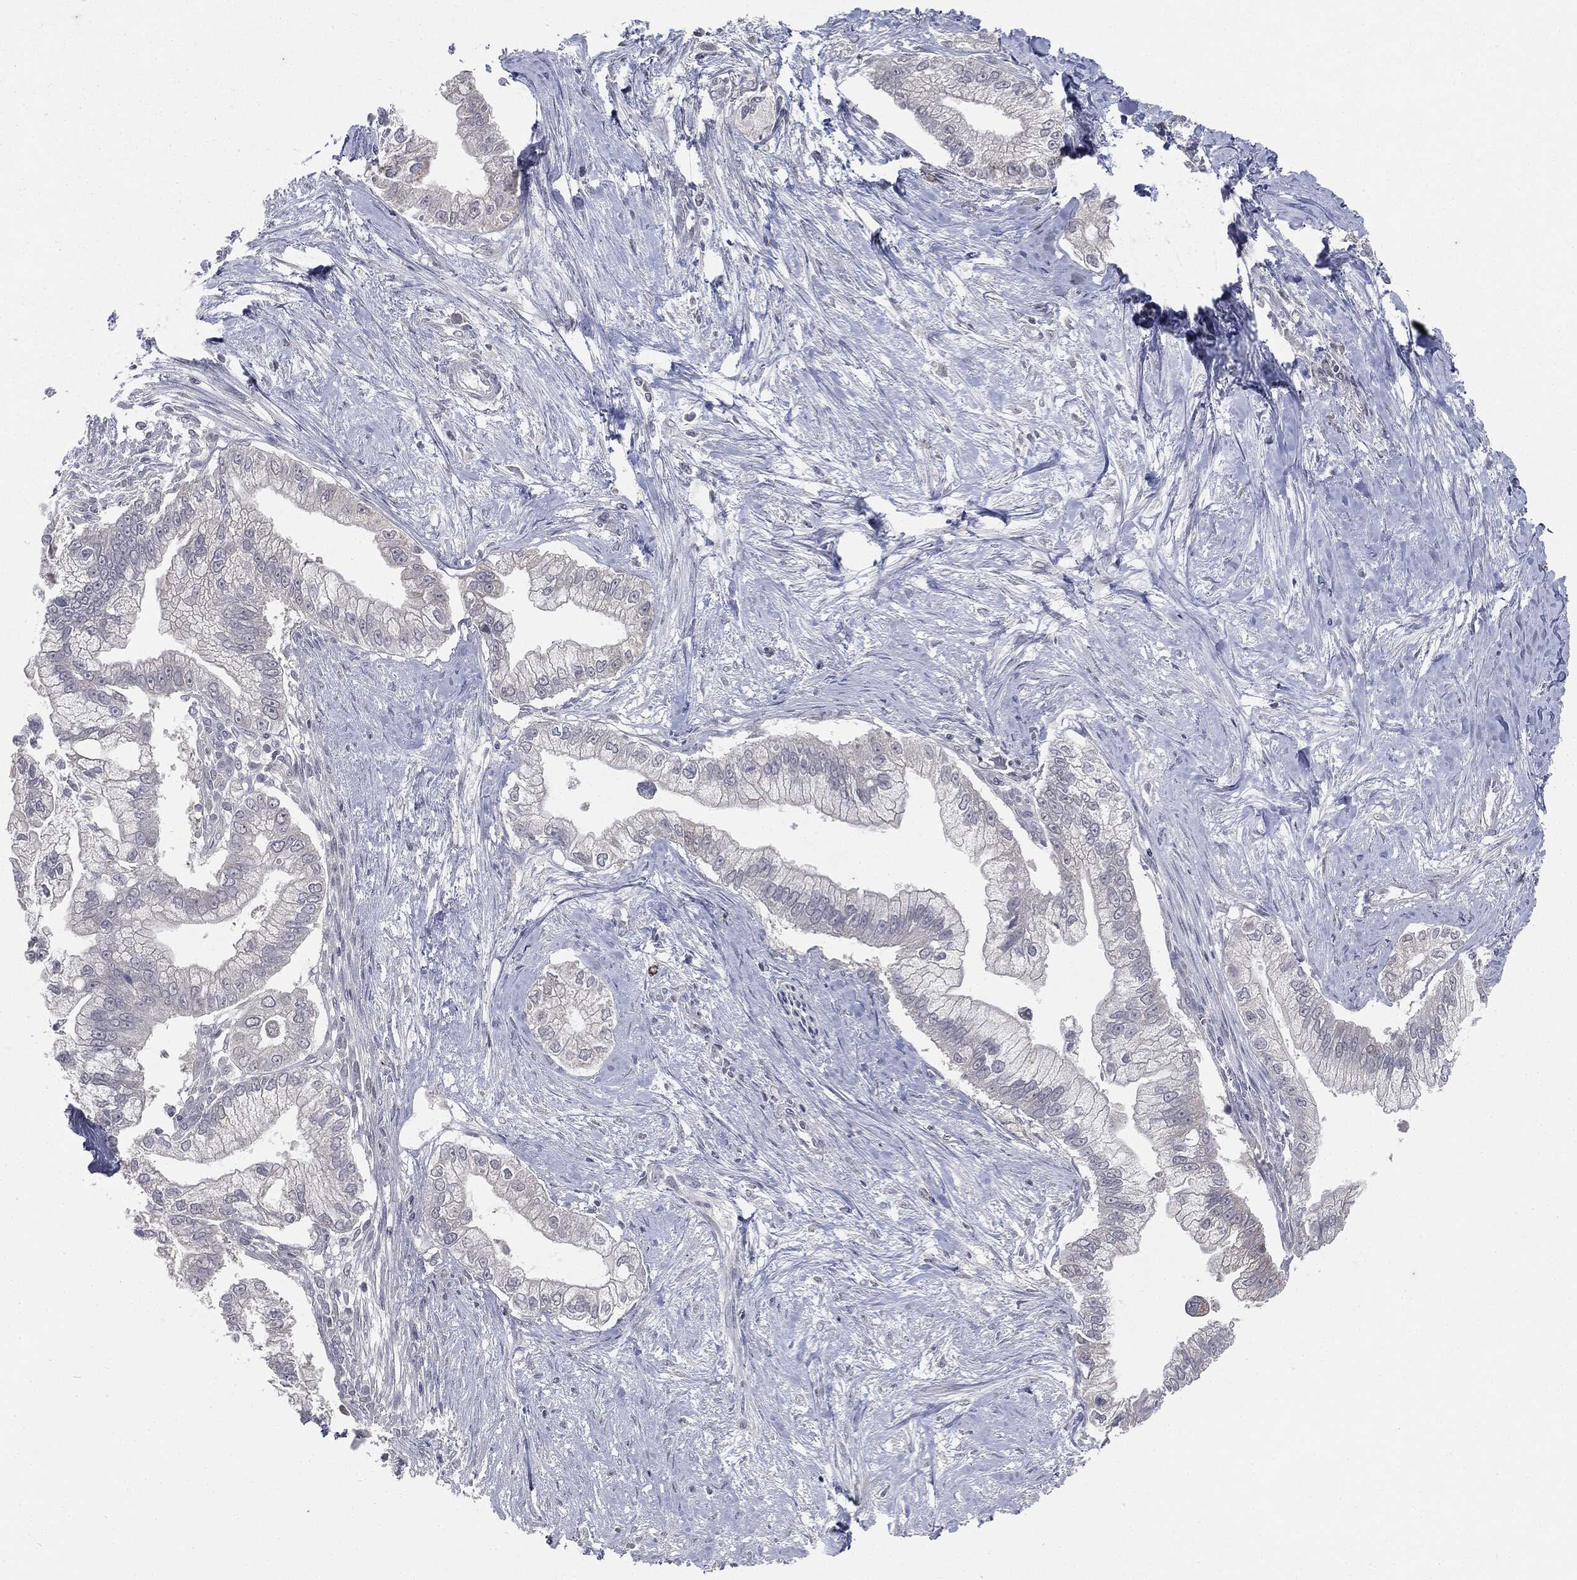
{"staining": {"intensity": "negative", "quantity": "none", "location": "none"}, "tissue": "pancreatic cancer", "cell_type": "Tumor cells", "image_type": "cancer", "snomed": [{"axis": "morphology", "description": "Adenocarcinoma, NOS"}, {"axis": "topography", "description": "Pancreas"}], "caption": "Immunohistochemistry (IHC) of pancreatic cancer reveals no expression in tumor cells. The staining is performed using DAB brown chromogen with nuclei counter-stained in using hematoxylin.", "gene": "SLC2A2", "patient": {"sex": "male", "age": 70}}